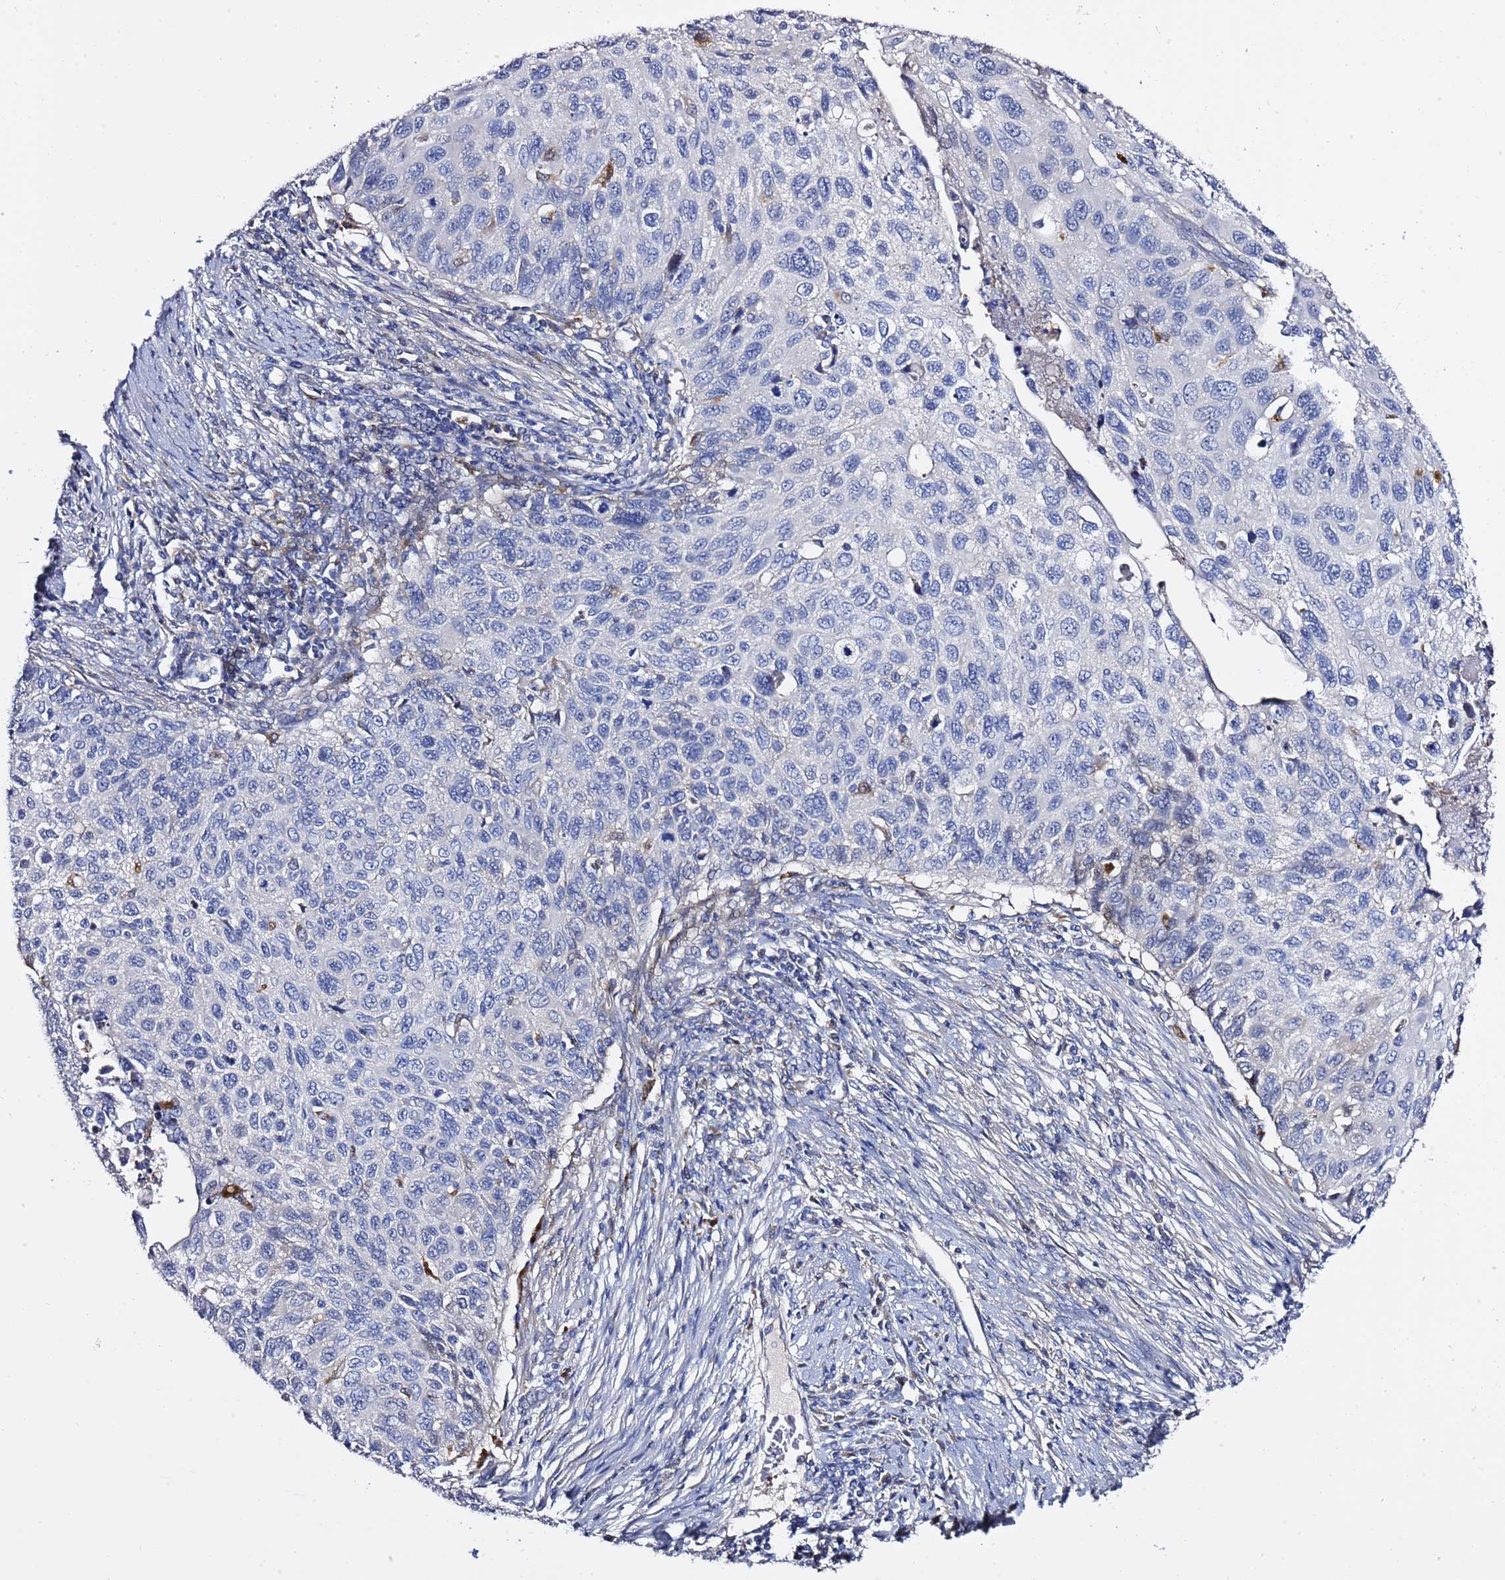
{"staining": {"intensity": "negative", "quantity": "none", "location": "none"}, "tissue": "cervical cancer", "cell_type": "Tumor cells", "image_type": "cancer", "snomed": [{"axis": "morphology", "description": "Squamous cell carcinoma, NOS"}, {"axis": "topography", "description": "Cervix"}], "caption": "Cervical cancer (squamous cell carcinoma) stained for a protein using IHC demonstrates no staining tumor cells.", "gene": "NAT2", "patient": {"sex": "female", "age": 70}}